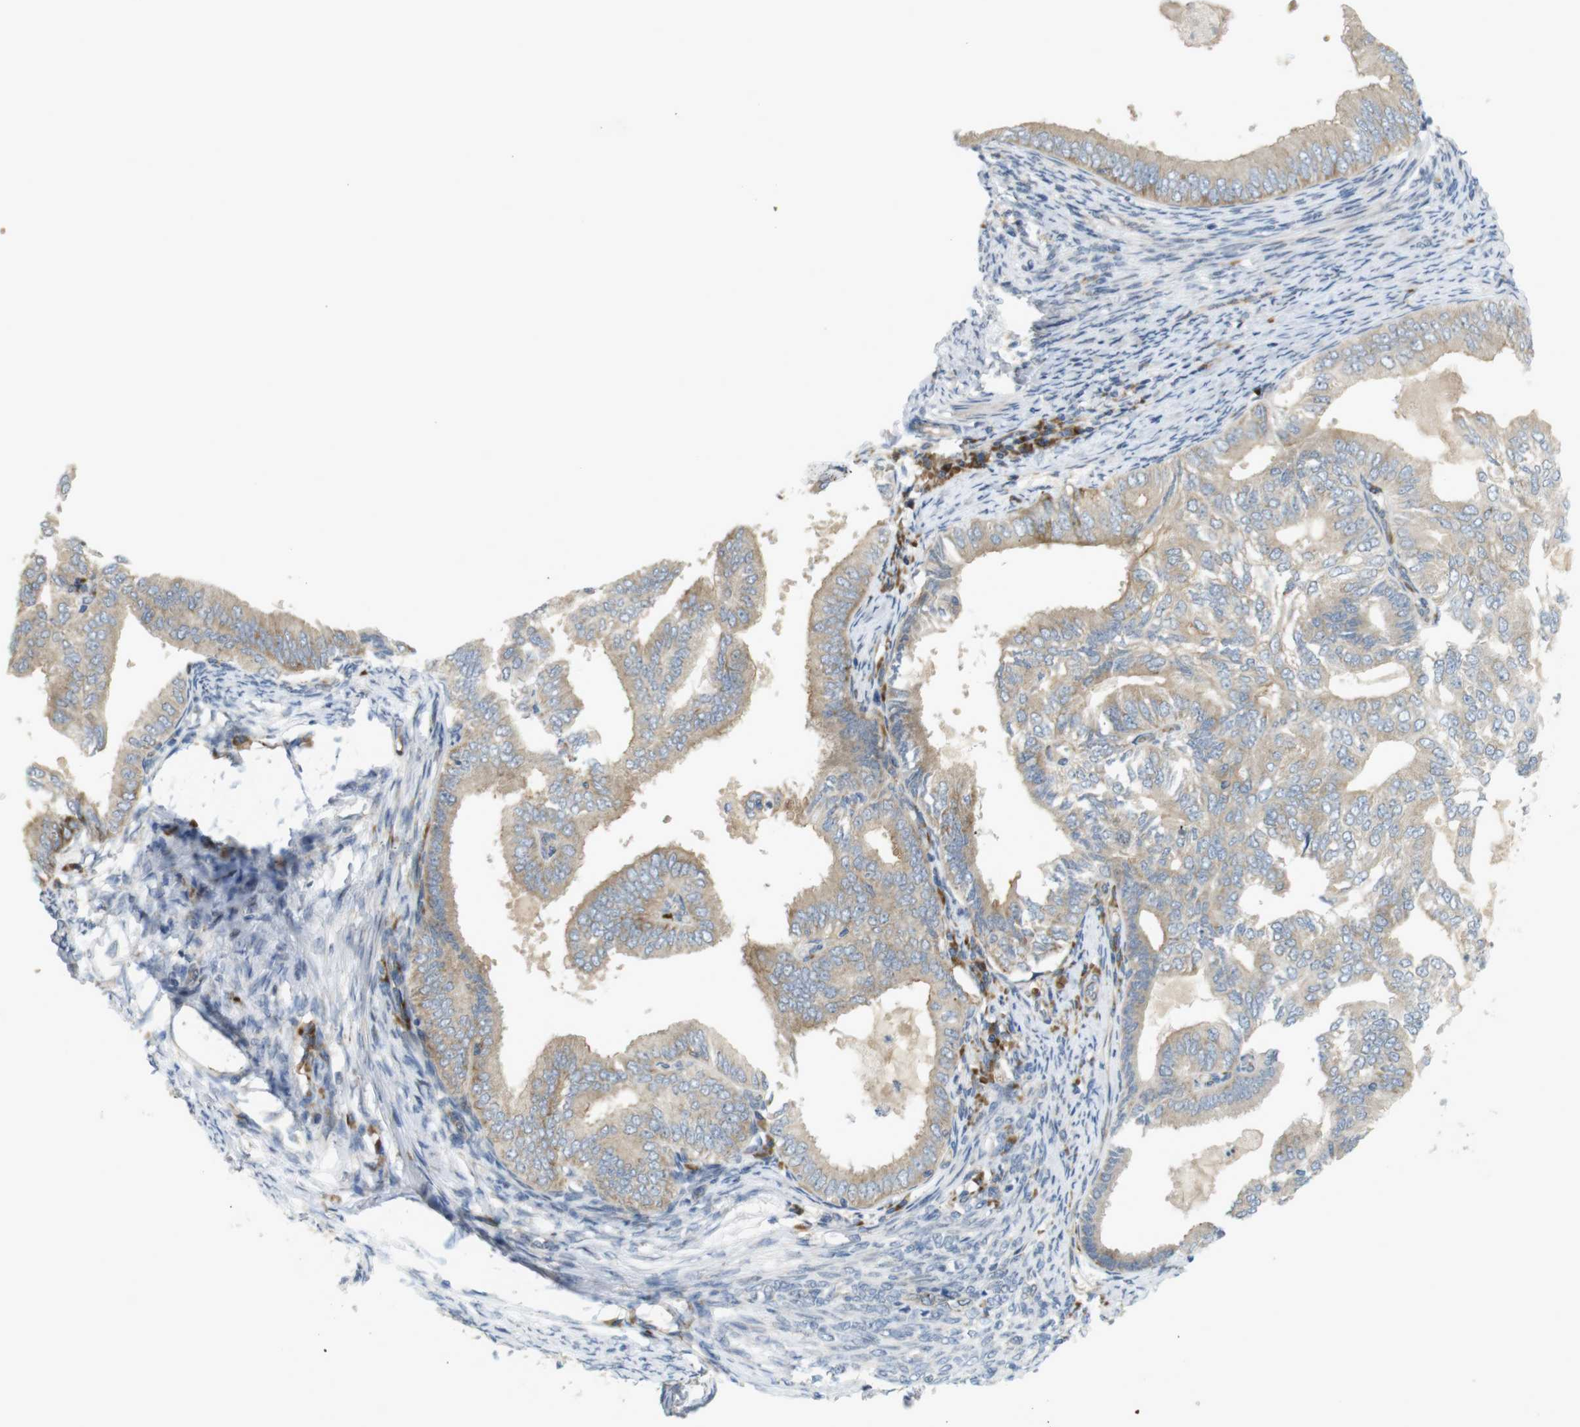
{"staining": {"intensity": "weak", "quantity": ">75%", "location": "cytoplasmic/membranous"}, "tissue": "endometrial cancer", "cell_type": "Tumor cells", "image_type": "cancer", "snomed": [{"axis": "morphology", "description": "Adenocarcinoma, NOS"}, {"axis": "topography", "description": "Endometrium"}], "caption": "The immunohistochemical stain highlights weak cytoplasmic/membranous positivity in tumor cells of endometrial cancer (adenocarcinoma) tissue. Ihc stains the protein in brown and the nuclei are stained blue.", "gene": "GJC3", "patient": {"sex": "female", "age": 58}}